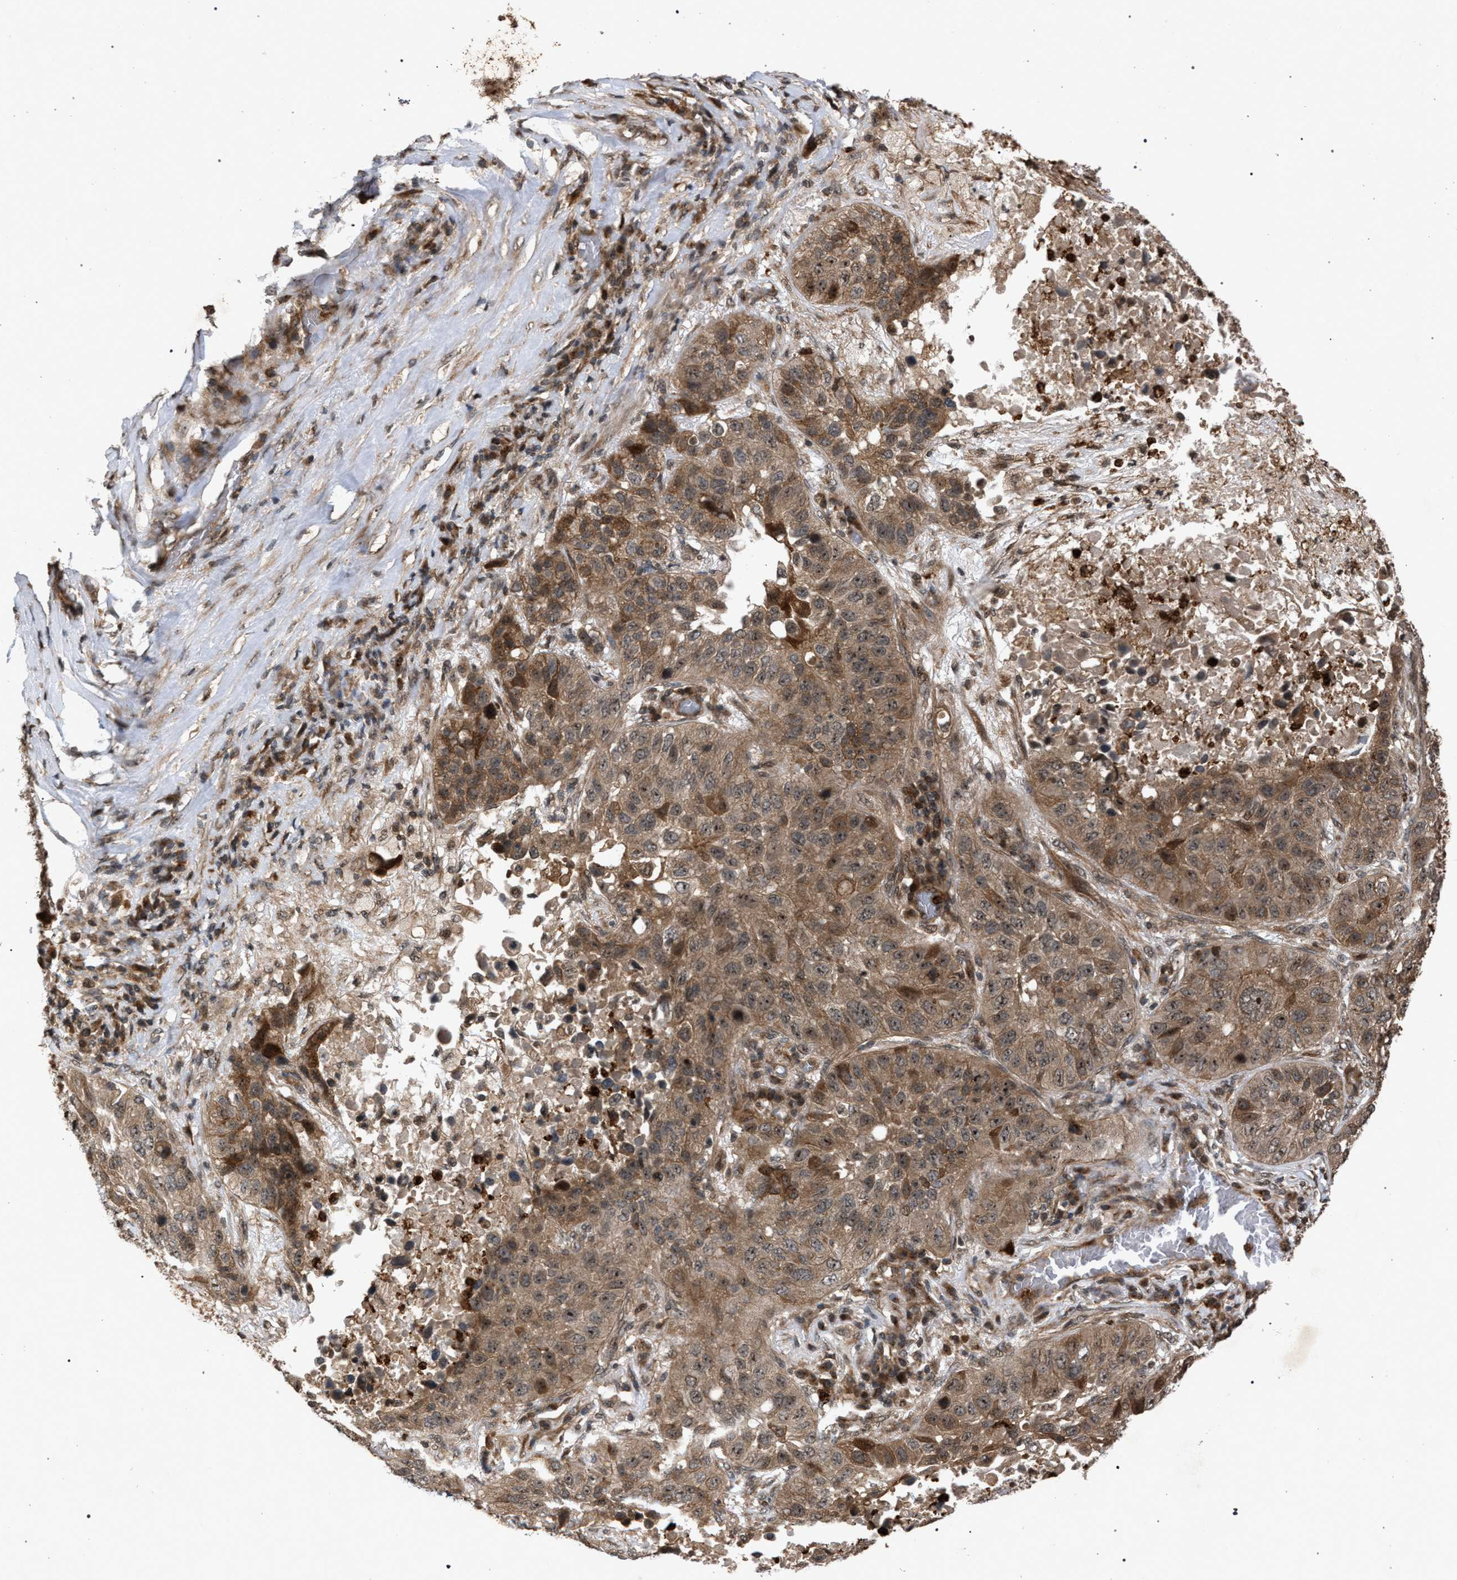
{"staining": {"intensity": "moderate", "quantity": ">75%", "location": "cytoplasmic/membranous,nuclear"}, "tissue": "lung cancer", "cell_type": "Tumor cells", "image_type": "cancer", "snomed": [{"axis": "morphology", "description": "Squamous cell carcinoma, NOS"}, {"axis": "topography", "description": "Lung"}], "caption": "Immunohistochemical staining of human lung squamous cell carcinoma reveals medium levels of moderate cytoplasmic/membranous and nuclear protein staining in about >75% of tumor cells. The staining was performed using DAB (3,3'-diaminobenzidine), with brown indicating positive protein expression. Nuclei are stained blue with hematoxylin.", "gene": "IRAK4", "patient": {"sex": "male", "age": 57}}